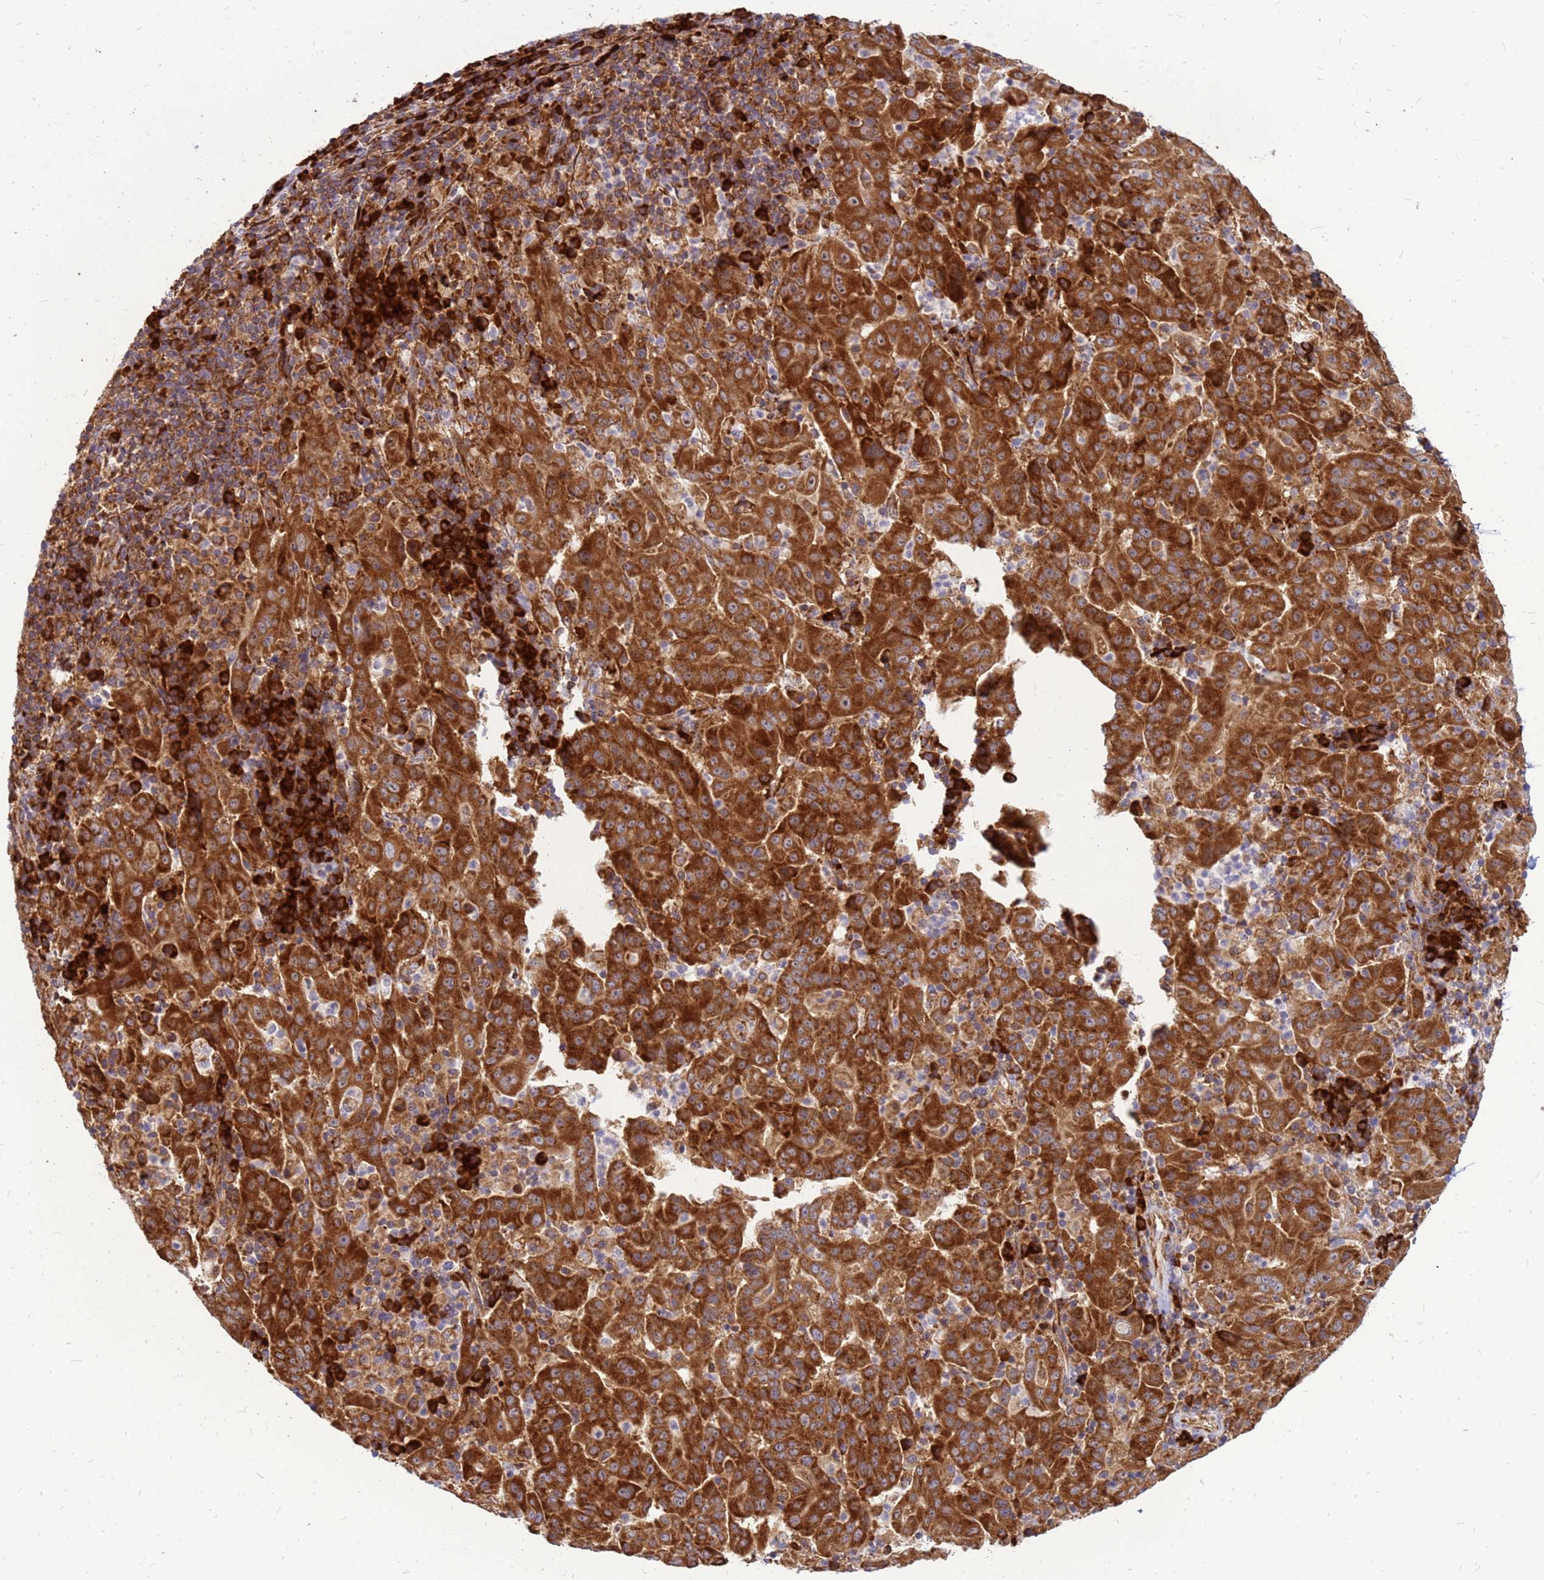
{"staining": {"intensity": "strong", "quantity": ">75%", "location": "cytoplasmic/membranous"}, "tissue": "pancreatic cancer", "cell_type": "Tumor cells", "image_type": "cancer", "snomed": [{"axis": "morphology", "description": "Adenocarcinoma, NOS"}, {"axis": "topography", "description": "Pancreas"}], "caption": "A brown stain labels strong cytoplasmic/membranous positivity of a protein in human pancreatic cancer (adenocarcinoma) tumor cells.", "gene": "RPL8", "patient": {"sex": "male", "age": 63}}